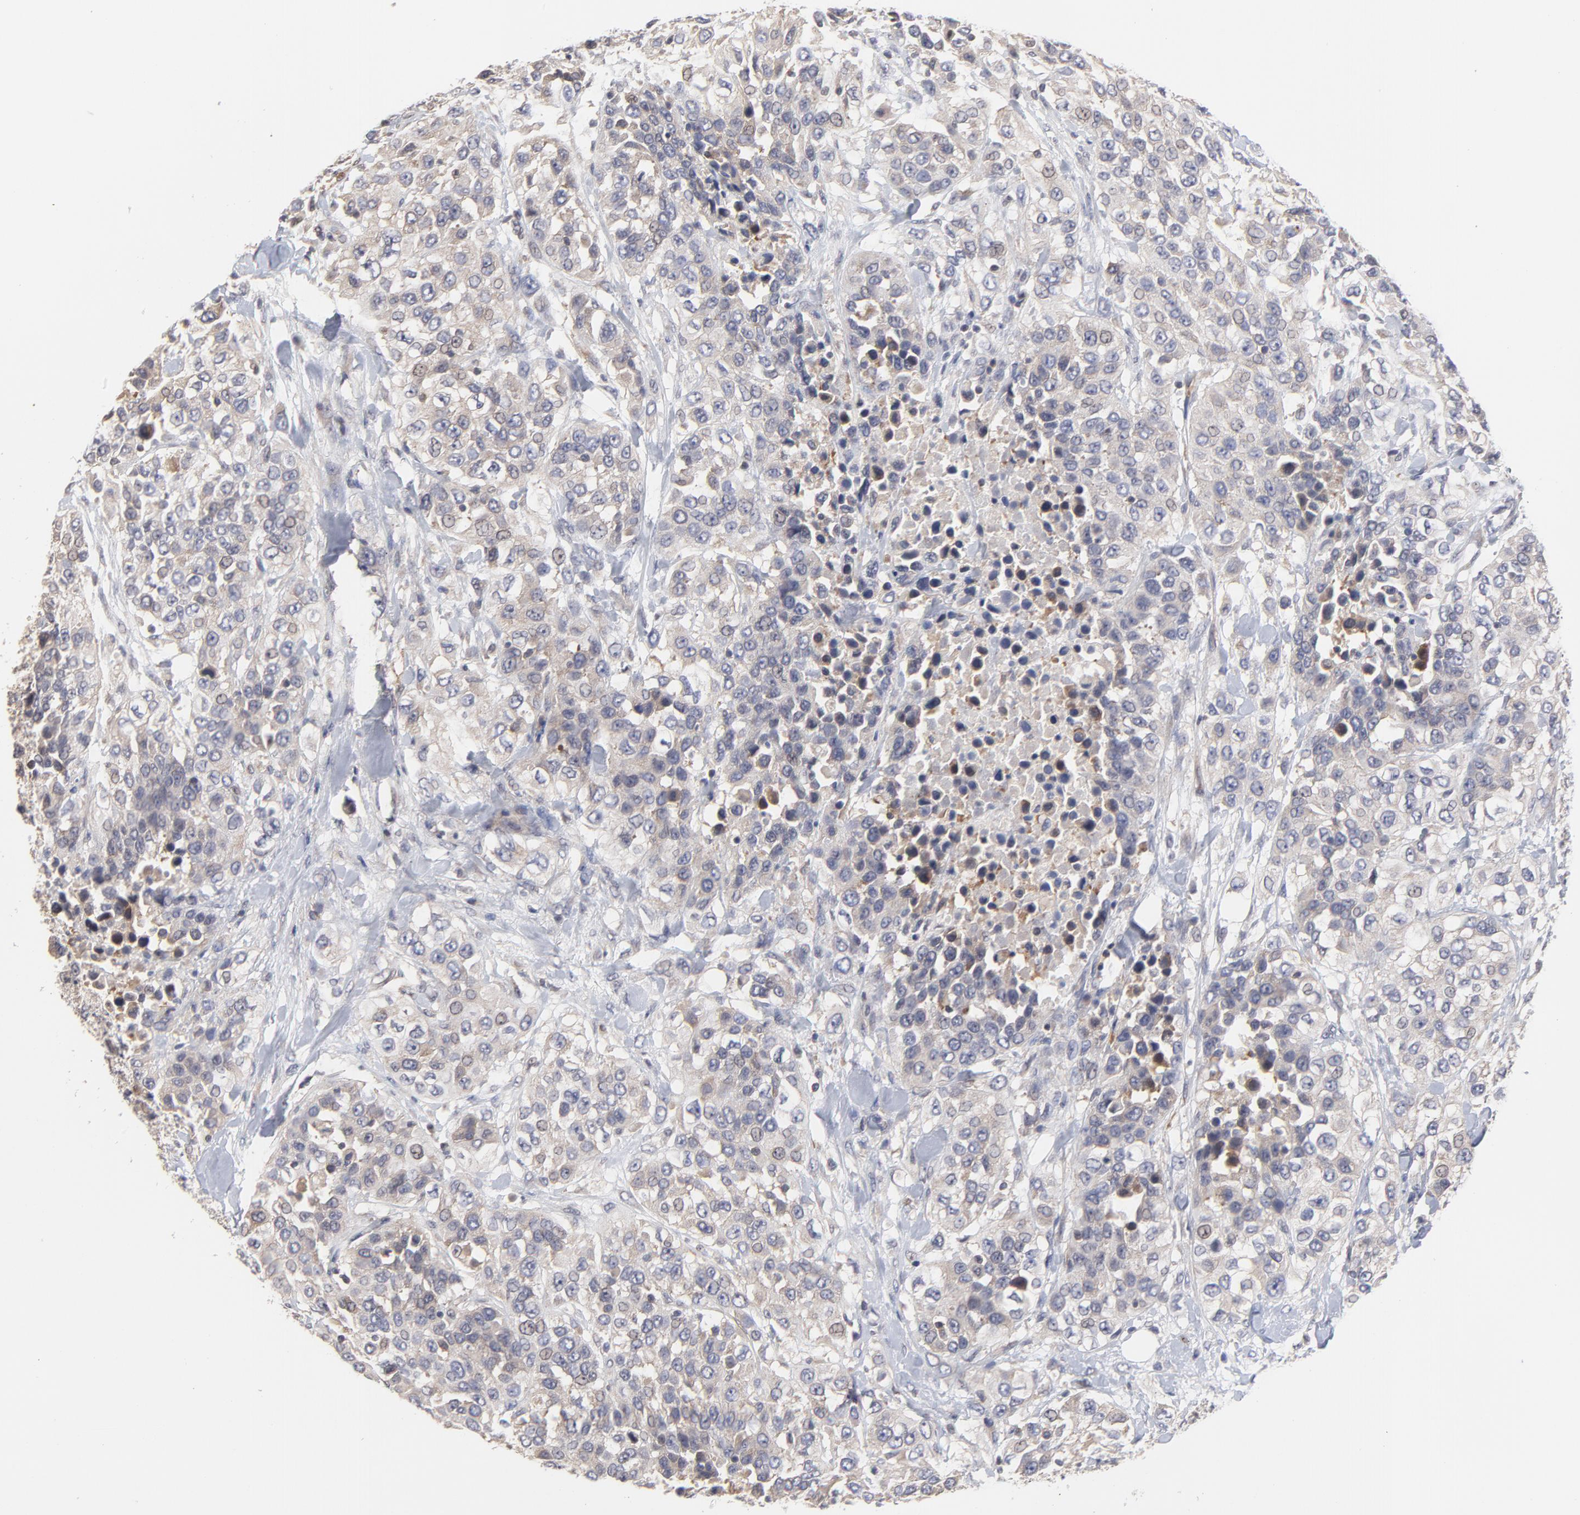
{"staining": {"intensity": "weak", "quantity": ">75%", "location": "cytoplasmic/membranous"}, "tissue": "urothelial cancer", "cell_type": "Tumor cells", "image_type": "cancer", "snomed": [{"axis": "morphology", "description": "Urothelial carcinoma, High grade"}, {"axis": "topography", "description": "Urinary bladder"}], "caption": "Human urothelial cancer stained with a brown dye displays weak cytoplasmic/membranous positive expression in approximately >75% of tumor cells.", "gene": "ZNF157", "patient": {"sex": "female", "age": 80}}